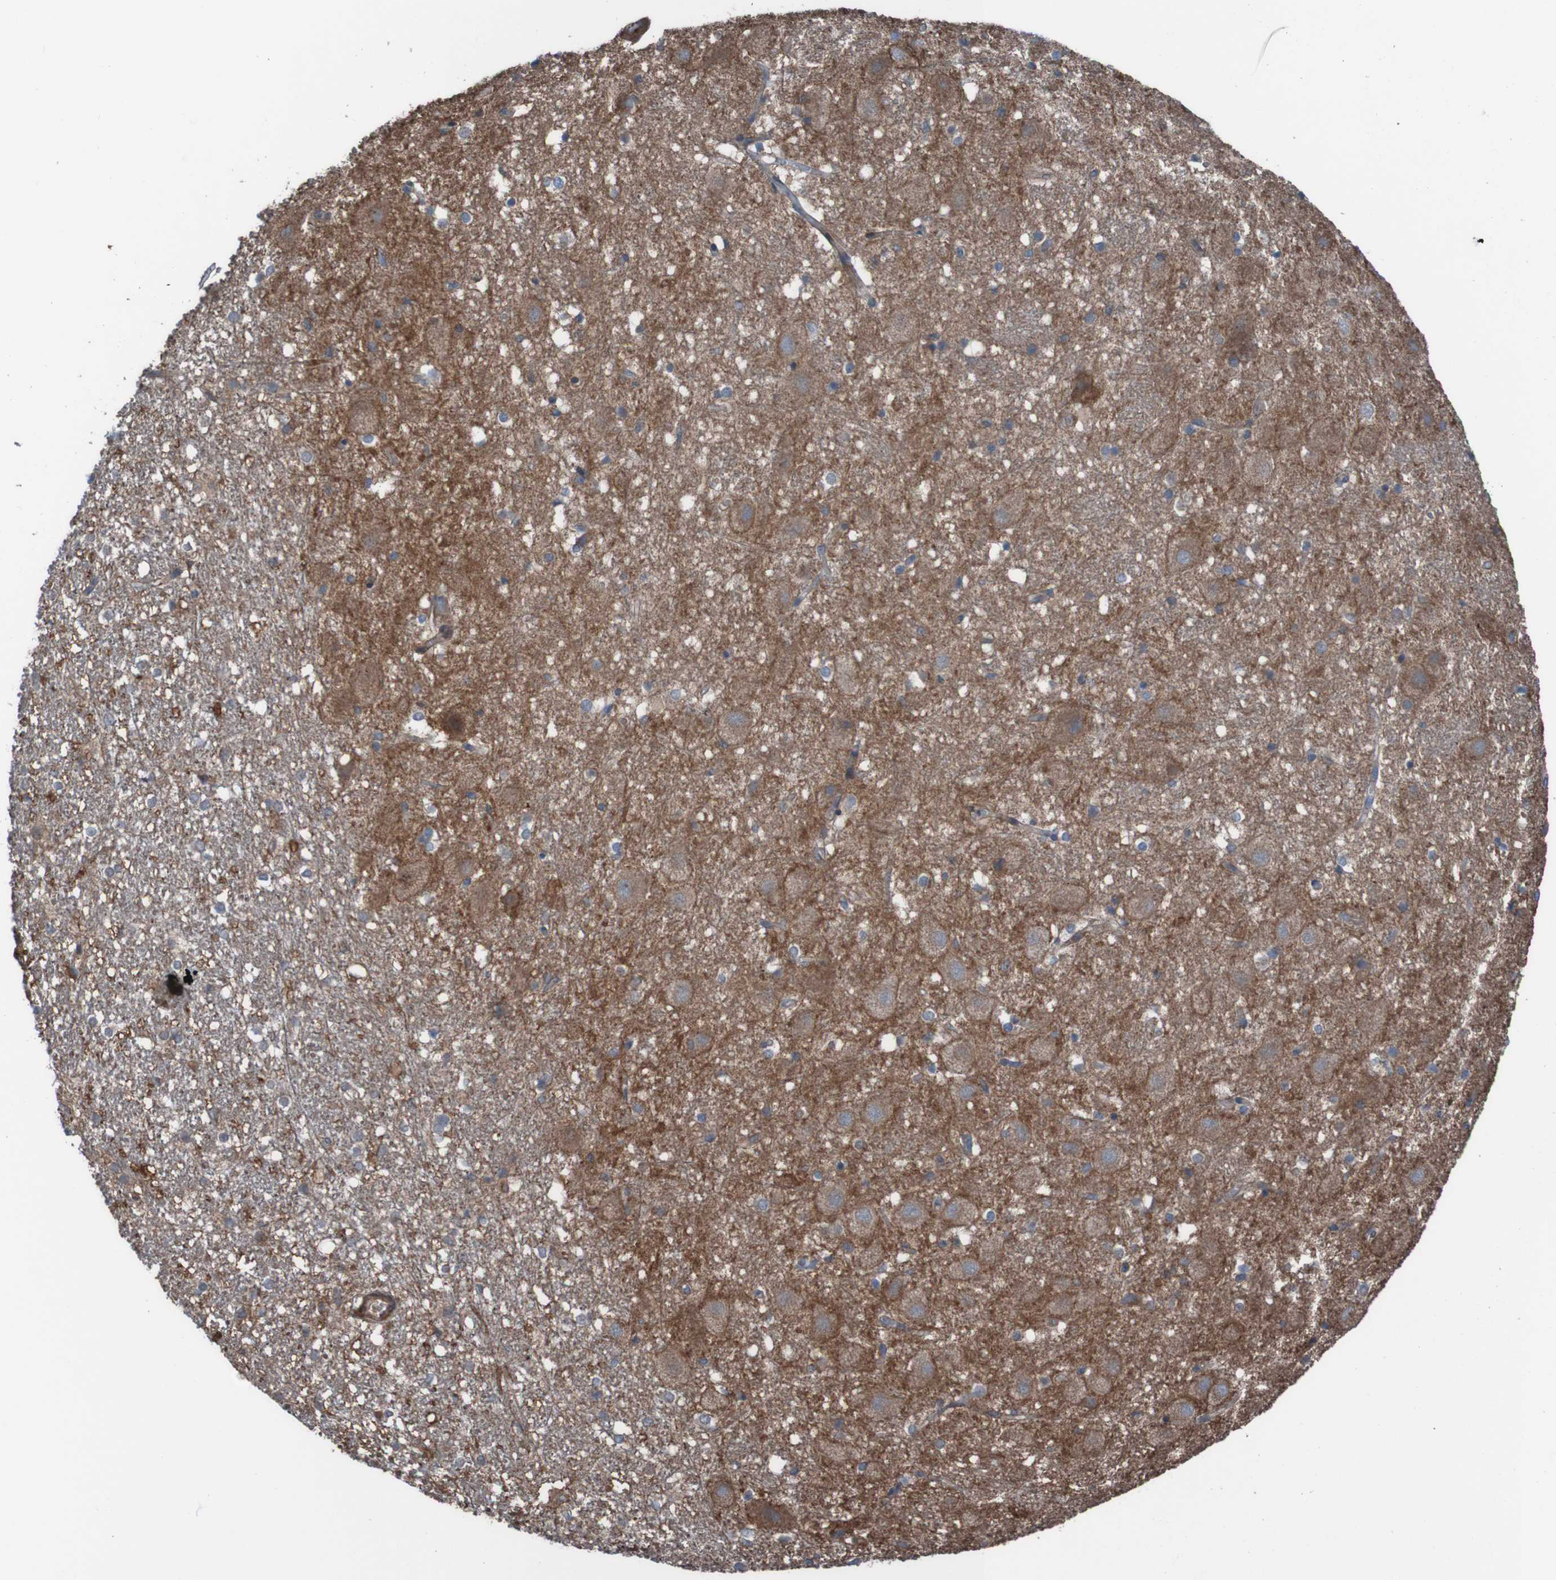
{"staining": {"intensity": "negative", "quantity": "none", "location": "none"}, "tissue": "hippocampus", "cell_type": "Glial cells", "image_type": "normal", "snomed": [{"axis": "morphology", "description": "Normal tissue, NOS"}, {"axis": "topography", "description": "Hippocampus"}], "caption": "An image of hippocampus stained for a protein demonstrates no brown staining in glial cells.", "gene": "PDGFB", "patient": {"sex": "female", "age": 19}}